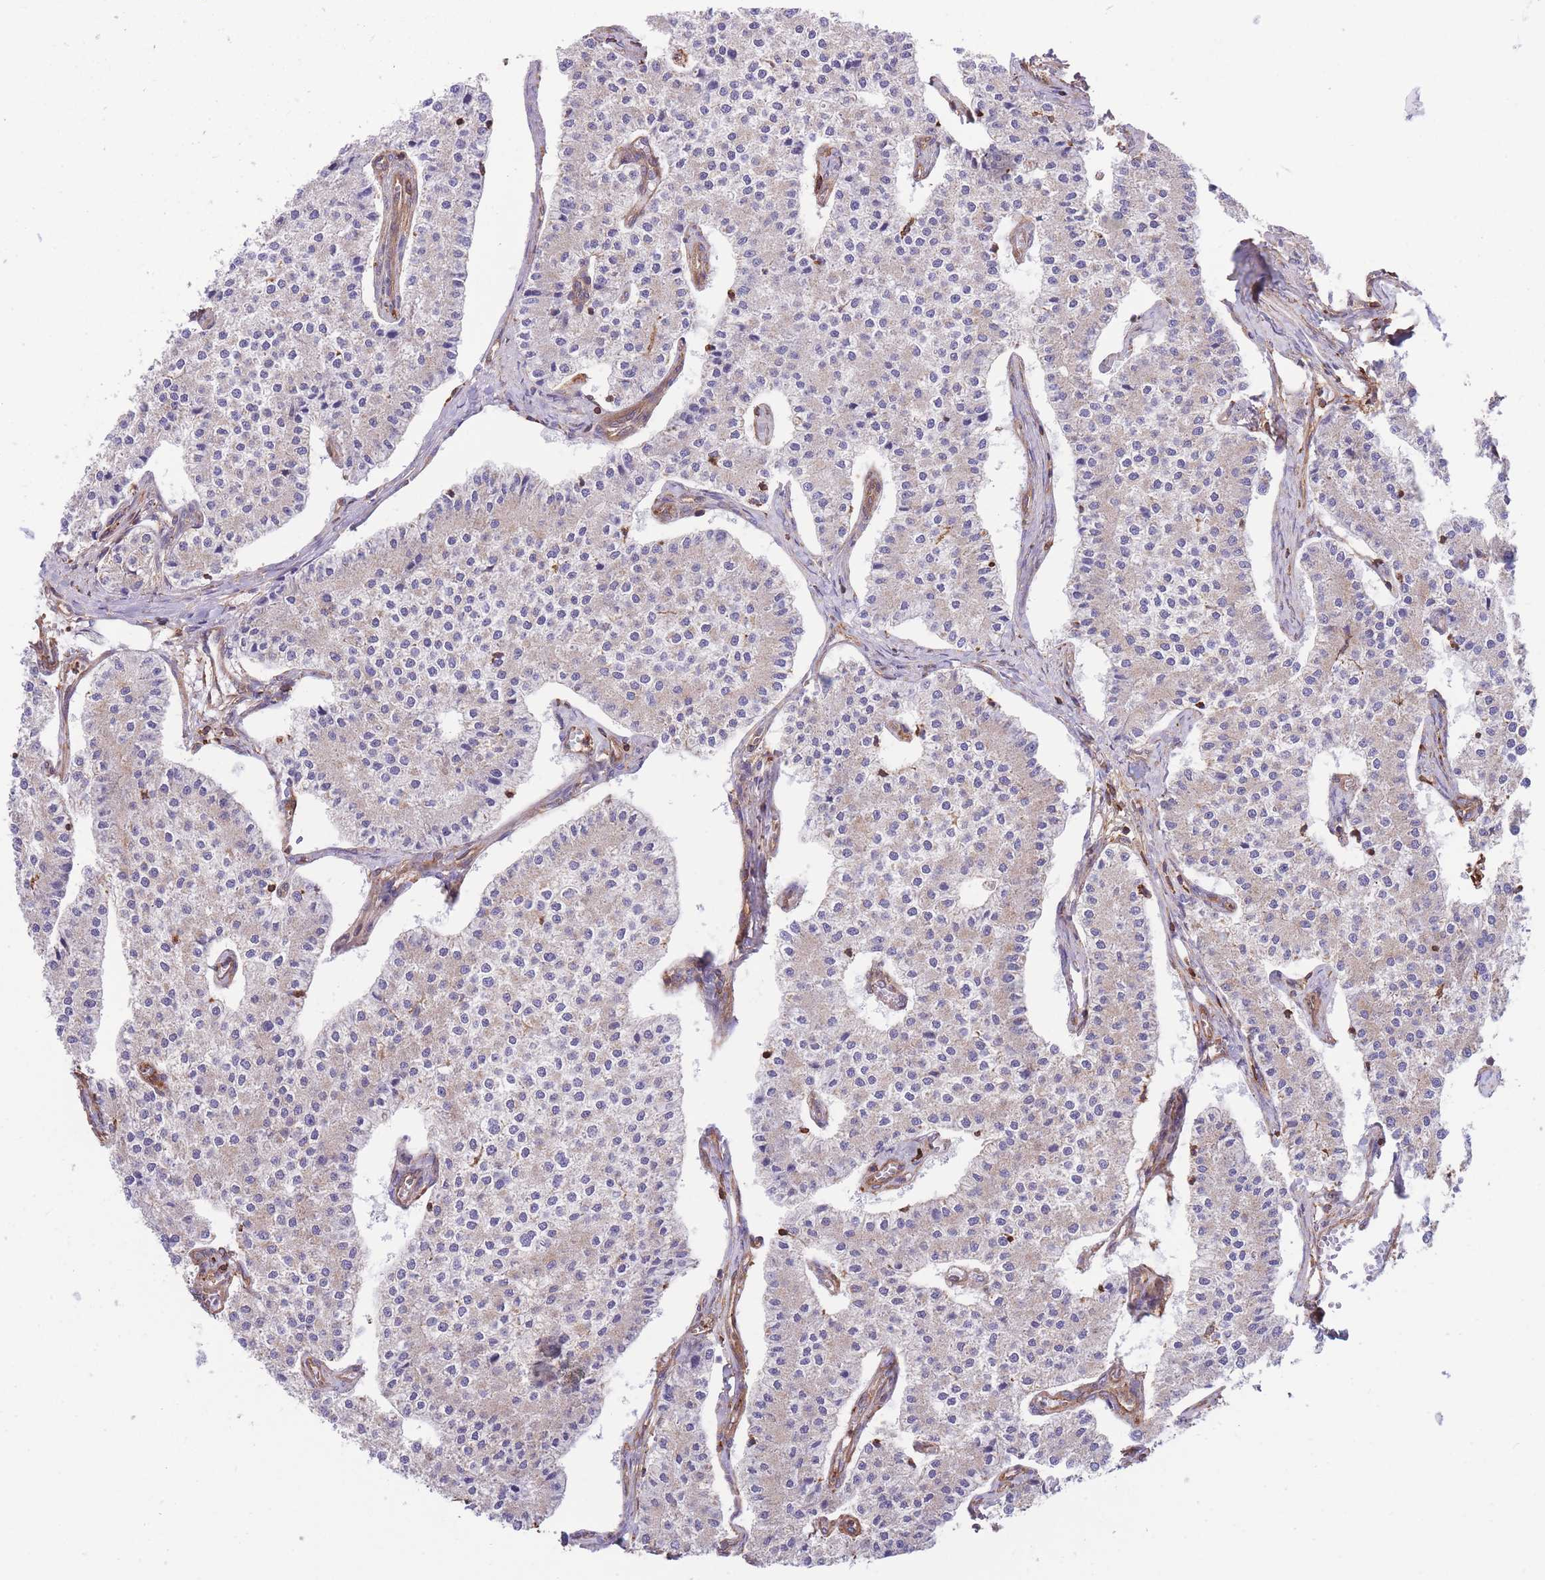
{"staining": {"intensity": "negative", "quantity": "none", "location": "none"}, "tissue": "carcinoid", "cell_type": "Tumor cells", "image_type": "cancer", "snomed": [{"axis": "morphology", "description": "Carcinoid, malignant, NOS"}, {"axis": "topography", "description": "Colon"}], "caption": "This histopathology image is of carcinoid stained with IHC to label a protein in brown with the nuclei are counter-stained blue. There is no expression in tumor cells.", "gene": "LRRN4CL", "patient": {"sex": "female", "age": 52}}